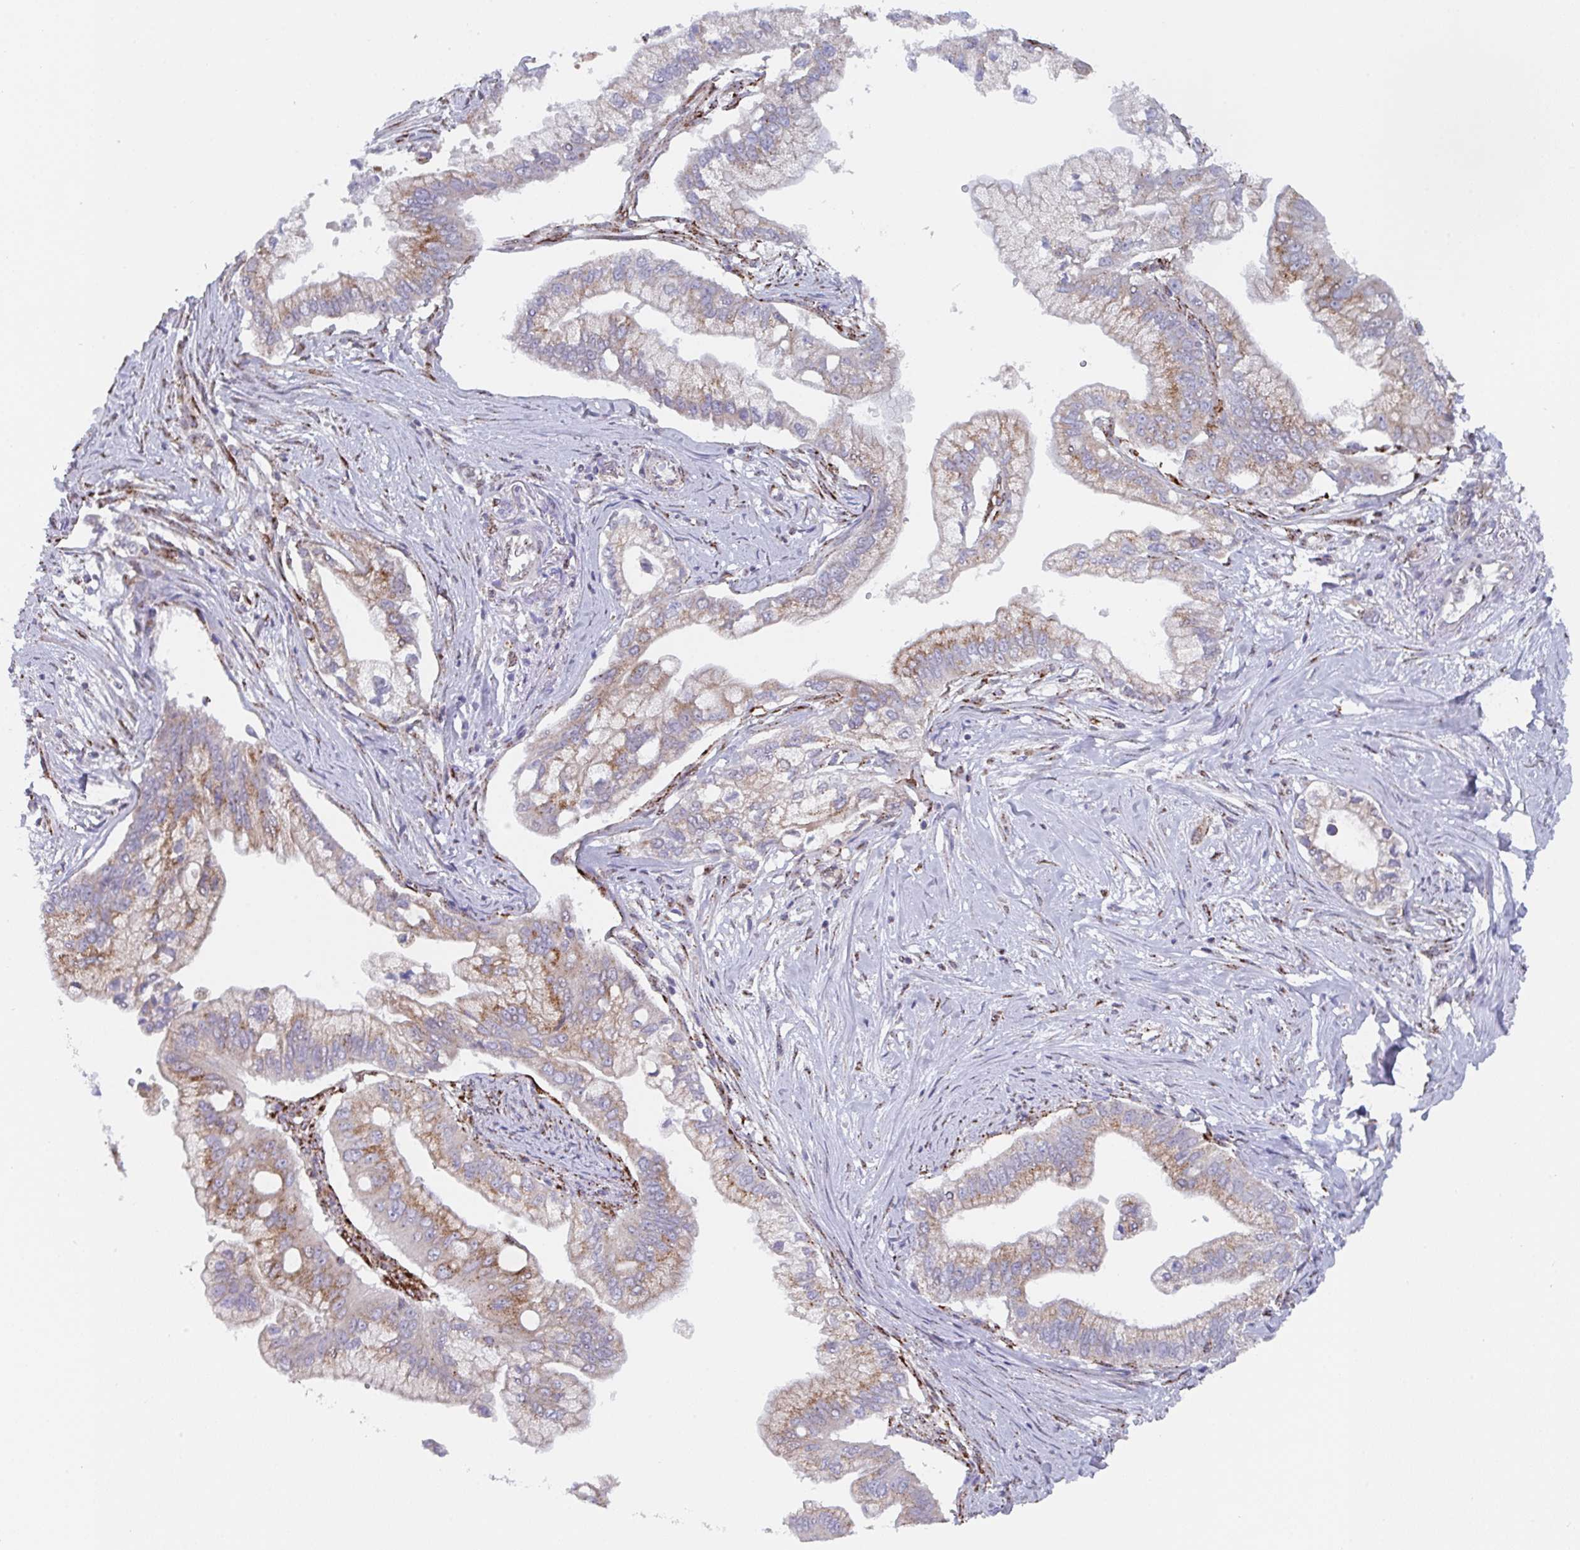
{"staining": {"intensity": "moderate", "quantity": ">75%", "location": "cytoplasmic/membranous"}, "tissue": "pancreatic cancer", "cell_type": "Tumor cells", "image_type": "cancer", "snomed": [{"axis": "morphology", "description": "Adenocarcinoma, NOS"}, {"axis": "topography", "description": "Pancreas"}], "caption": "Pancreatic cancer (adenocarcinoma) was stained to show a protein in brown. There is medium levels of moderate cytoplasmic/membranous staining in about >75% of tumor cells.", "gene": "PROSER3", "patient": {"sex": "male", "age": 70}}